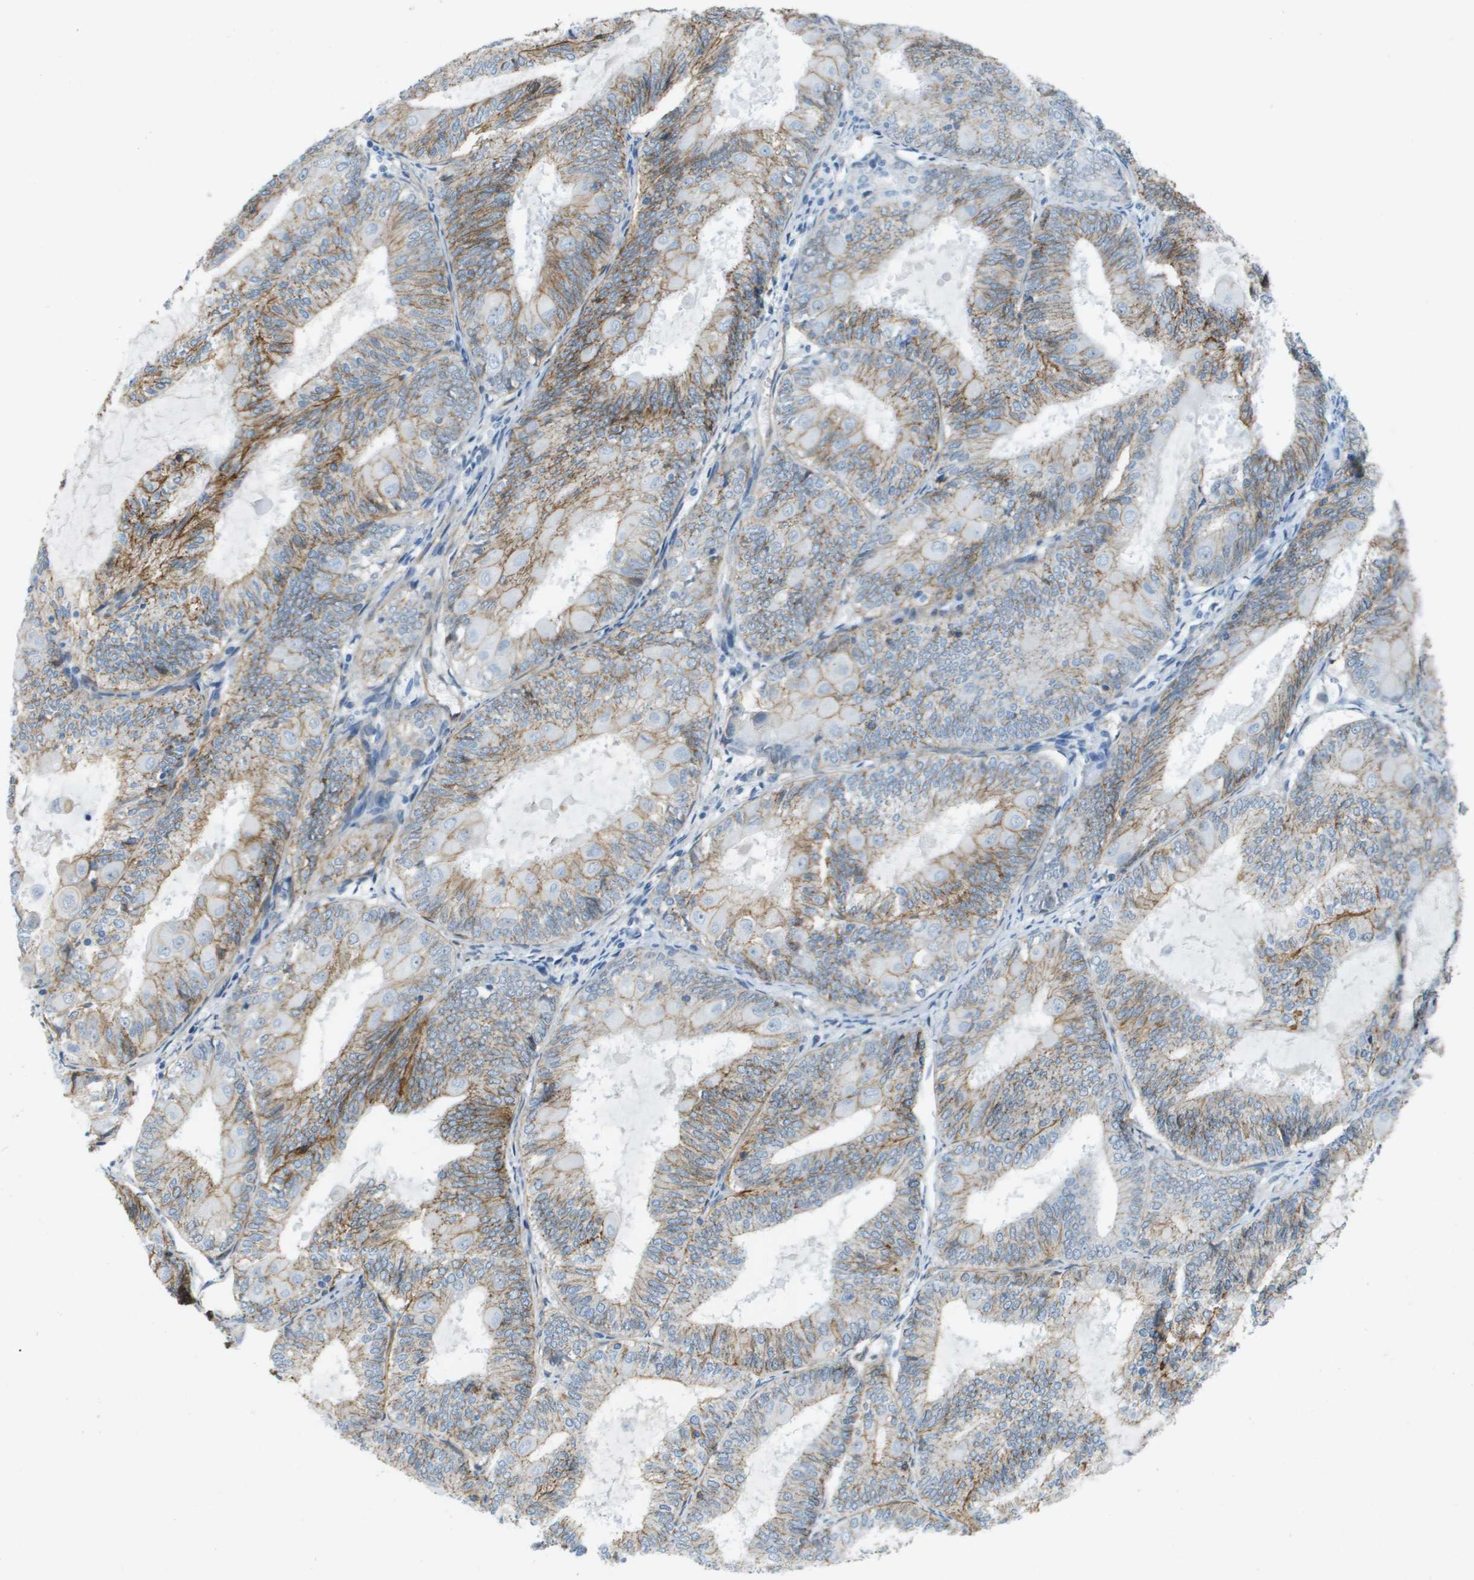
{"staining": {"intensity": "moderate", "quantity": ">75%", "location": "cytoplasmic/membranous"}, "tissue": "endometrial cancer", "cell_type": "Tumor cells", "image_type": "cancer", "snomed": [{"axis": "morphology", "description": "Adenocarcinoma, NOS"}, {"axis": "topography", "description": "Endometrium"}], "caption": "Moderate cytoplasmic/membranous expression for a protein is identified in about >75% of tumor cells of adenocarcinoma (endometrial) using immunohistochemistry.", "gene": "ITGA6", "patient": {"sex": "female", "age": 81}}